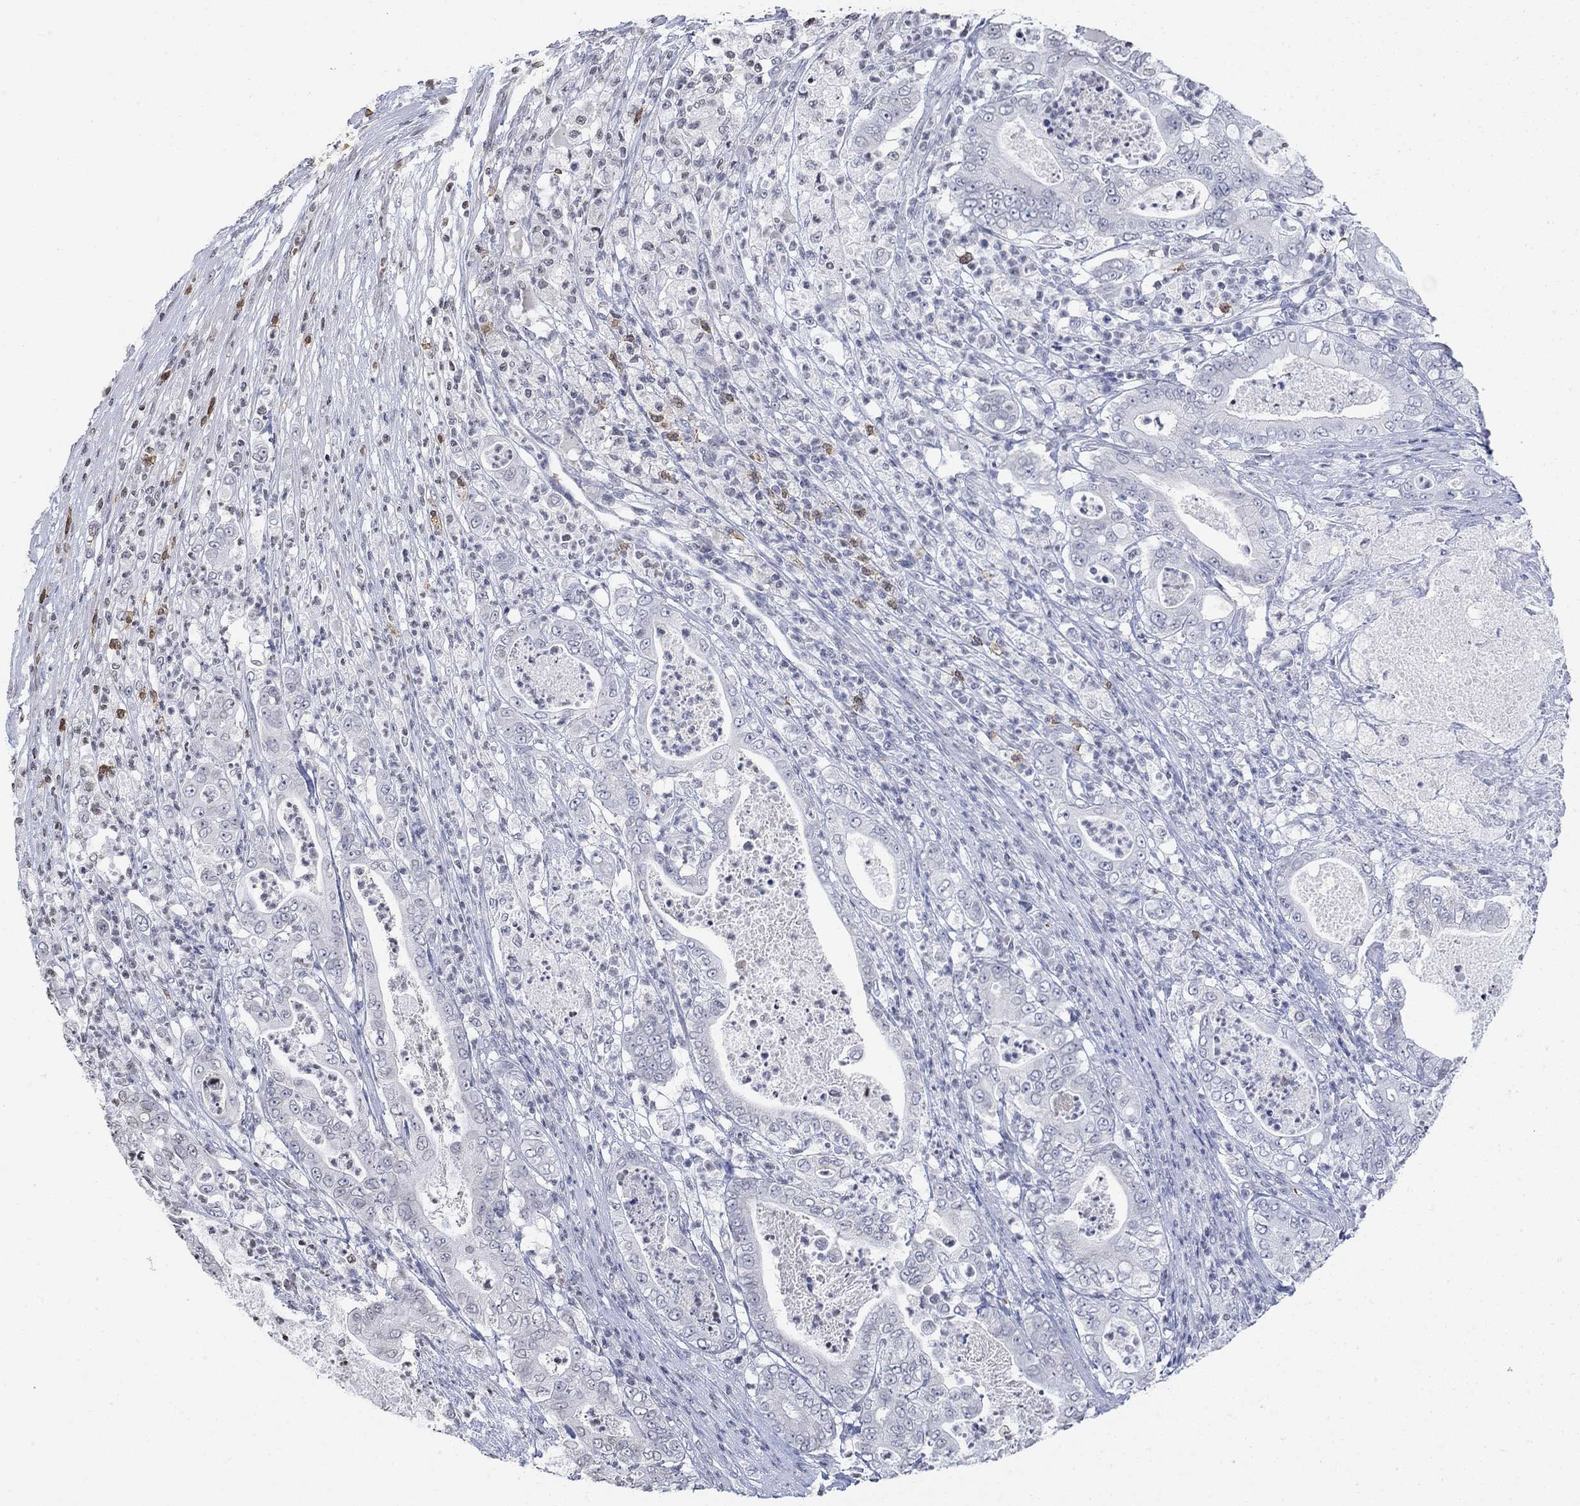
{"staining": {"intensity": "negative", "quantity": "none", "location": "none"}, "tissue": "pancreatic cancer", "cell_type": "Tumor cells", "image_type": "cancer", "snomed": [{"axis": "morphology", "description": "Adenocarcinoma, NOS"}, {"axis": "topography", "description": "Pancreas"}], "caption": "A photomicrograph of human pancreatic cancer (adenocarcinoma) is negative for staining in tumor cells.", "gene": "TMEM255A", "patient": {"sex": "male", "age": 71}}